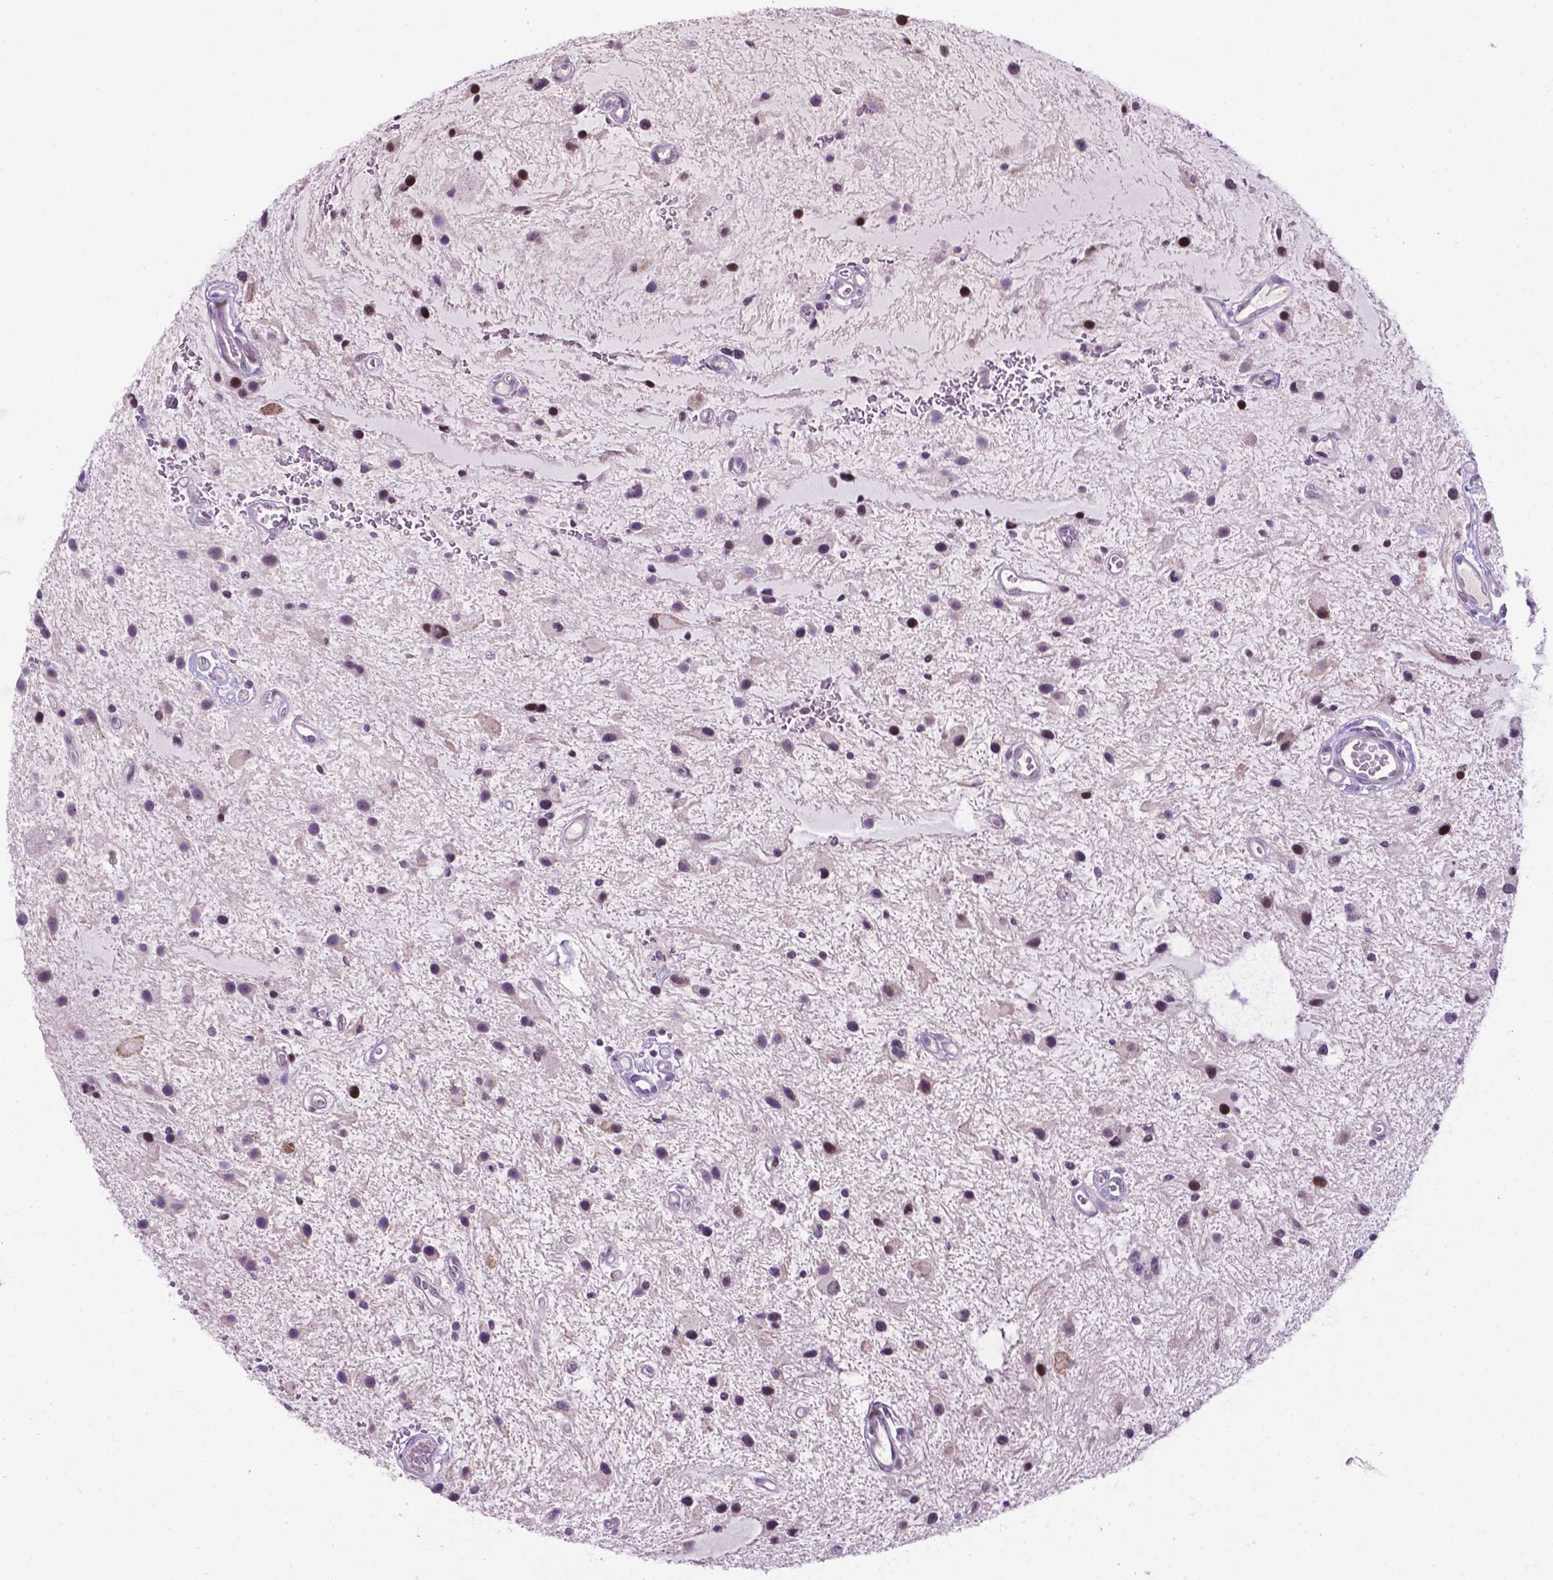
{"staining": {"intensity": "negative", "quantity": "none", "location": "none"}, "tissue": "glioma", "cell_type": "Tumor cells", "image_type": "cancer", "snomed": [{"axis": "morphology", "description": "Glioma, malignant, Low grade"}, {"axis": "topography", "description": "Cerebellum"}], "caption": "There is no significant staining in tumor cells of glioma.", "gene": "SMAD3", "patient": {"sex": "female", "age": 14}}